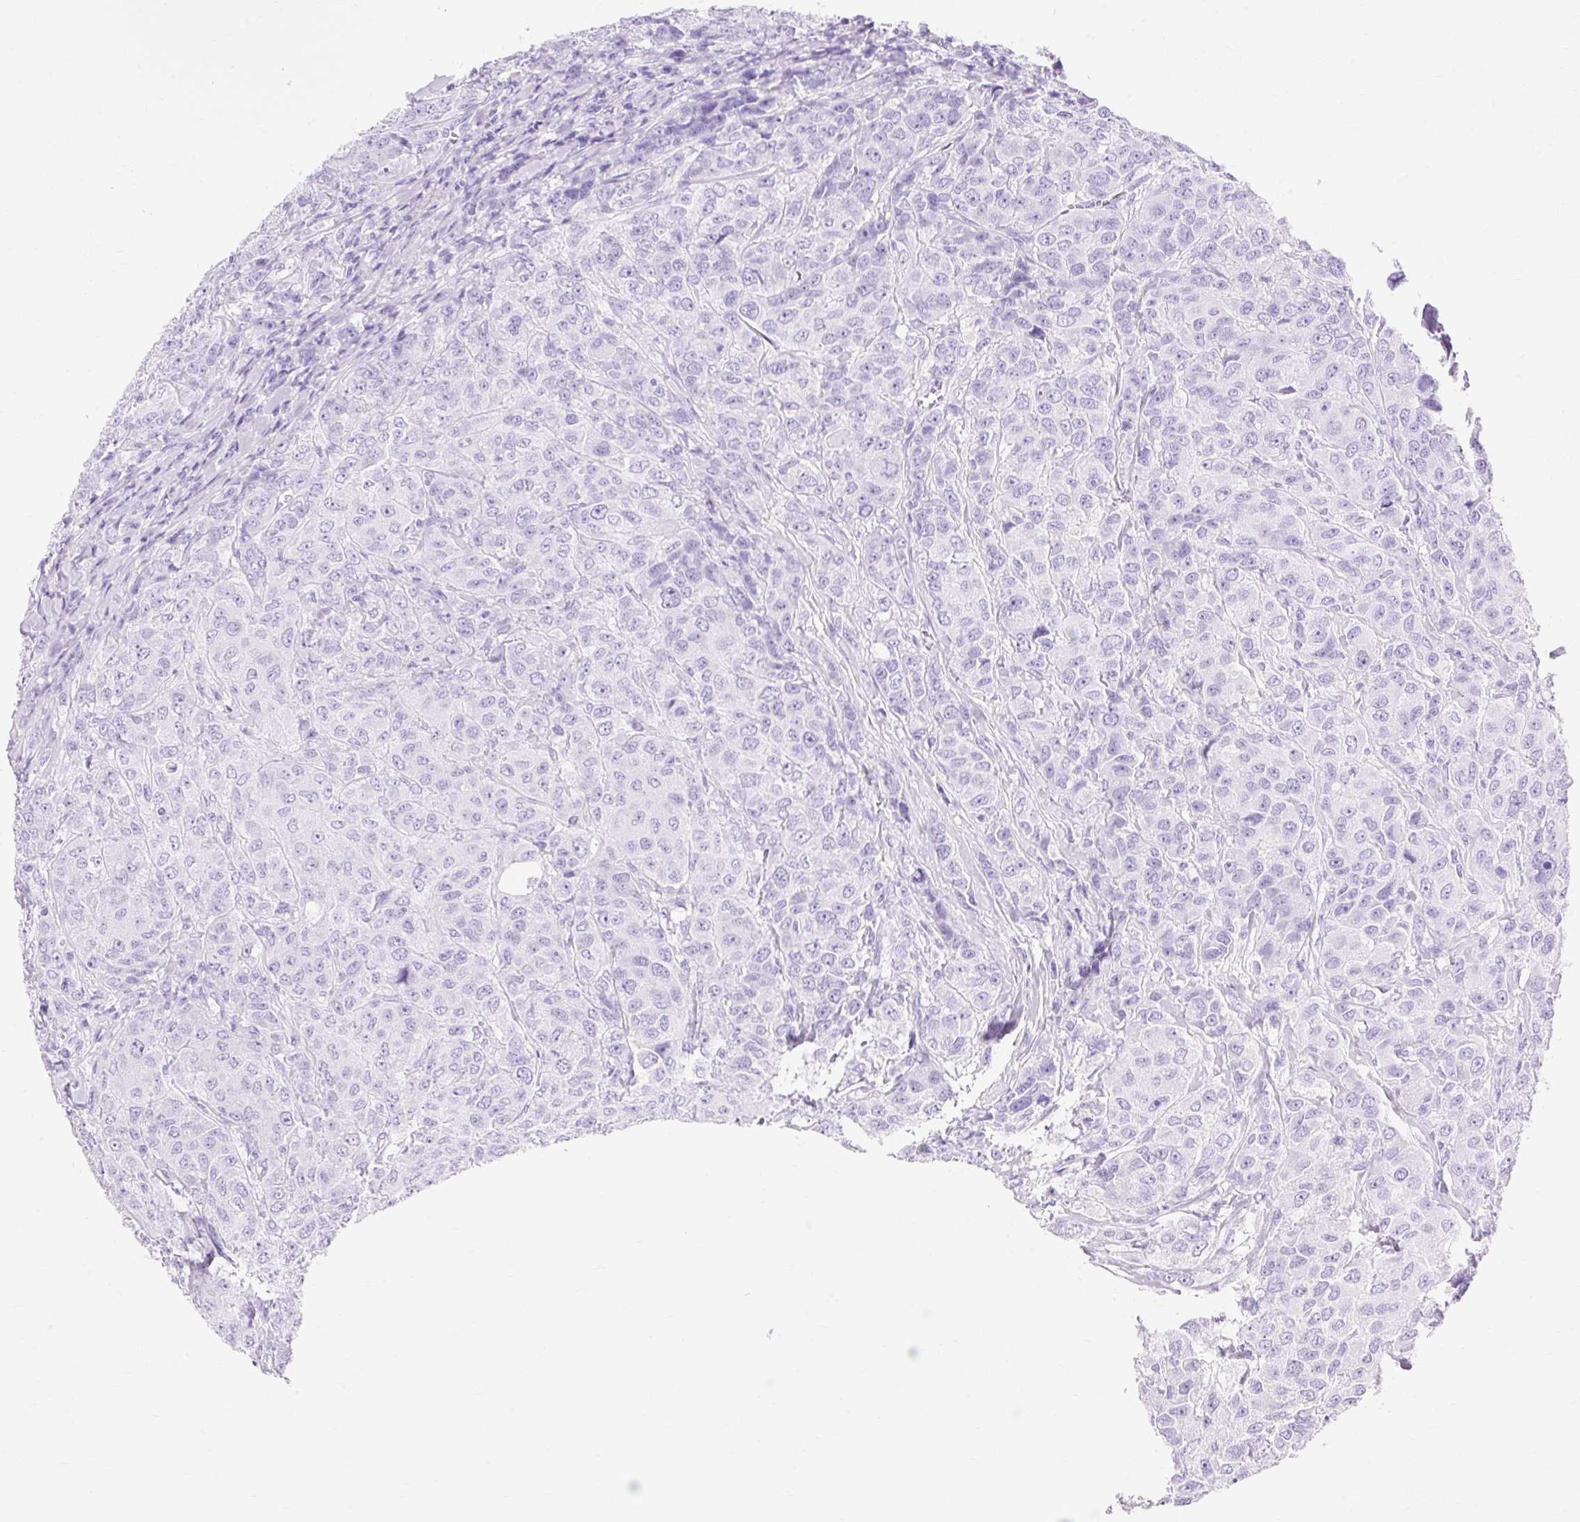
{"staining": {"intensity": "negative", "quantity": "none", "location": "none"}, "tissue": "breast cancer", "cell_type": "Tumor cells", "image_type": "cancer", "snomed": [{"axis": "morphology", "description": "Duct carcinoma"}, {"axis": "topography", "description": "Breast"}], "caption": "Tumor cells are negative for brown protein staining in breast cancer (intraductal carcinoma).", "gene": "MBP", "patient": {"sex": "female", "age": 43}}